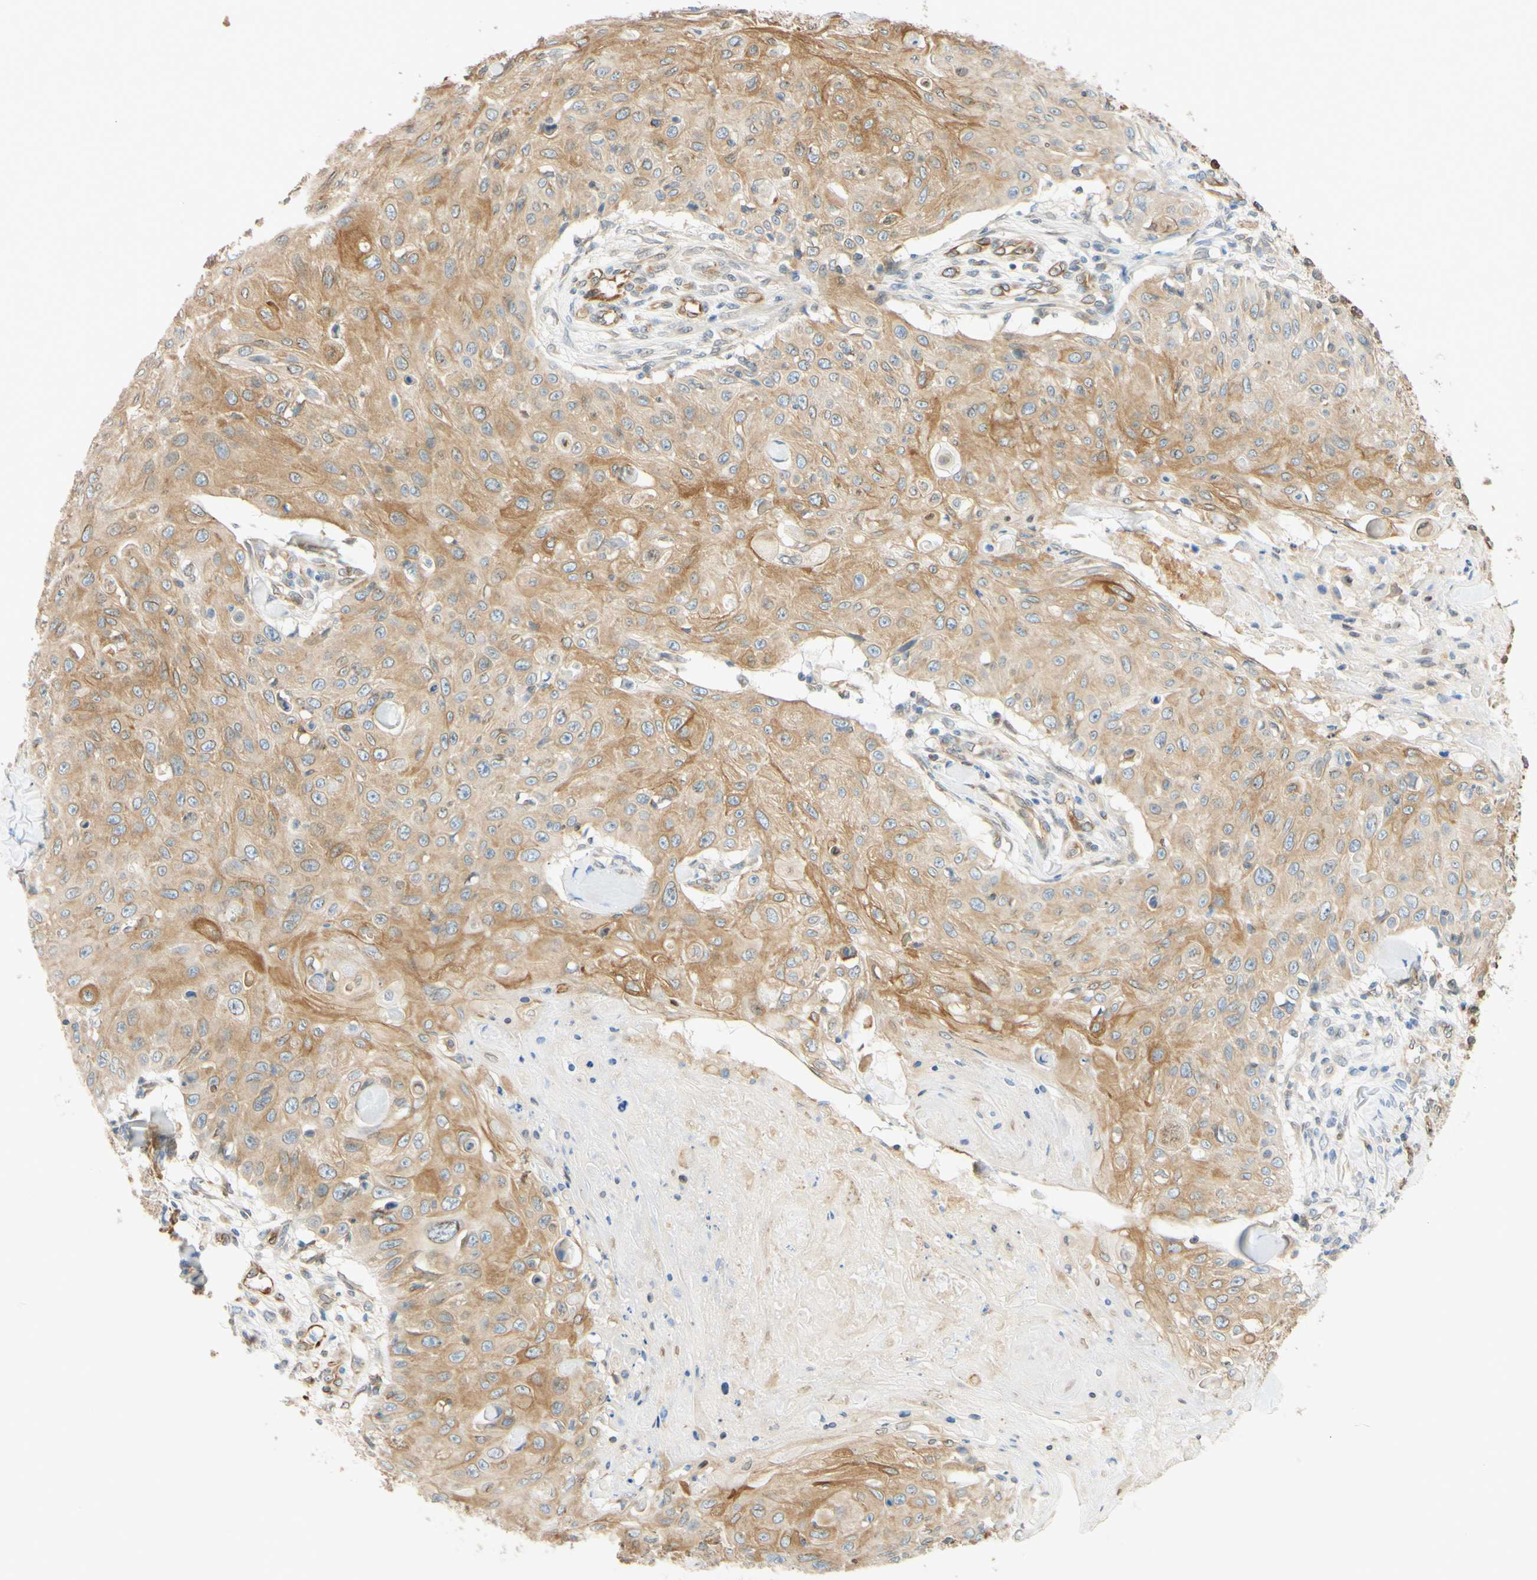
{"staining": {"intensity": "moderate", "quantity": "25%-75%", "location": "cytoplasmic/membranous"}, "tissue": "skin cancer", "cell_type": "Tumor cells", "image_type": "cancer", "snomed": [{"axis": "morphology", "description": "Squamous cell carcinoma, NOS"}, {"axis": "topography", "description": "Skin"}], "caption": "This photomicrograph demonstrates skin cancer (squamous cell carcinoma) stained with immunohistochemistry to label a protein in brown. The cytoplasmic/membranous of tumor cells show moderate positivity for the protein. Nuclei are counter-stained blue.", "gene": "ENDOD1", "patient": {"sex": "male", "age": 86}}